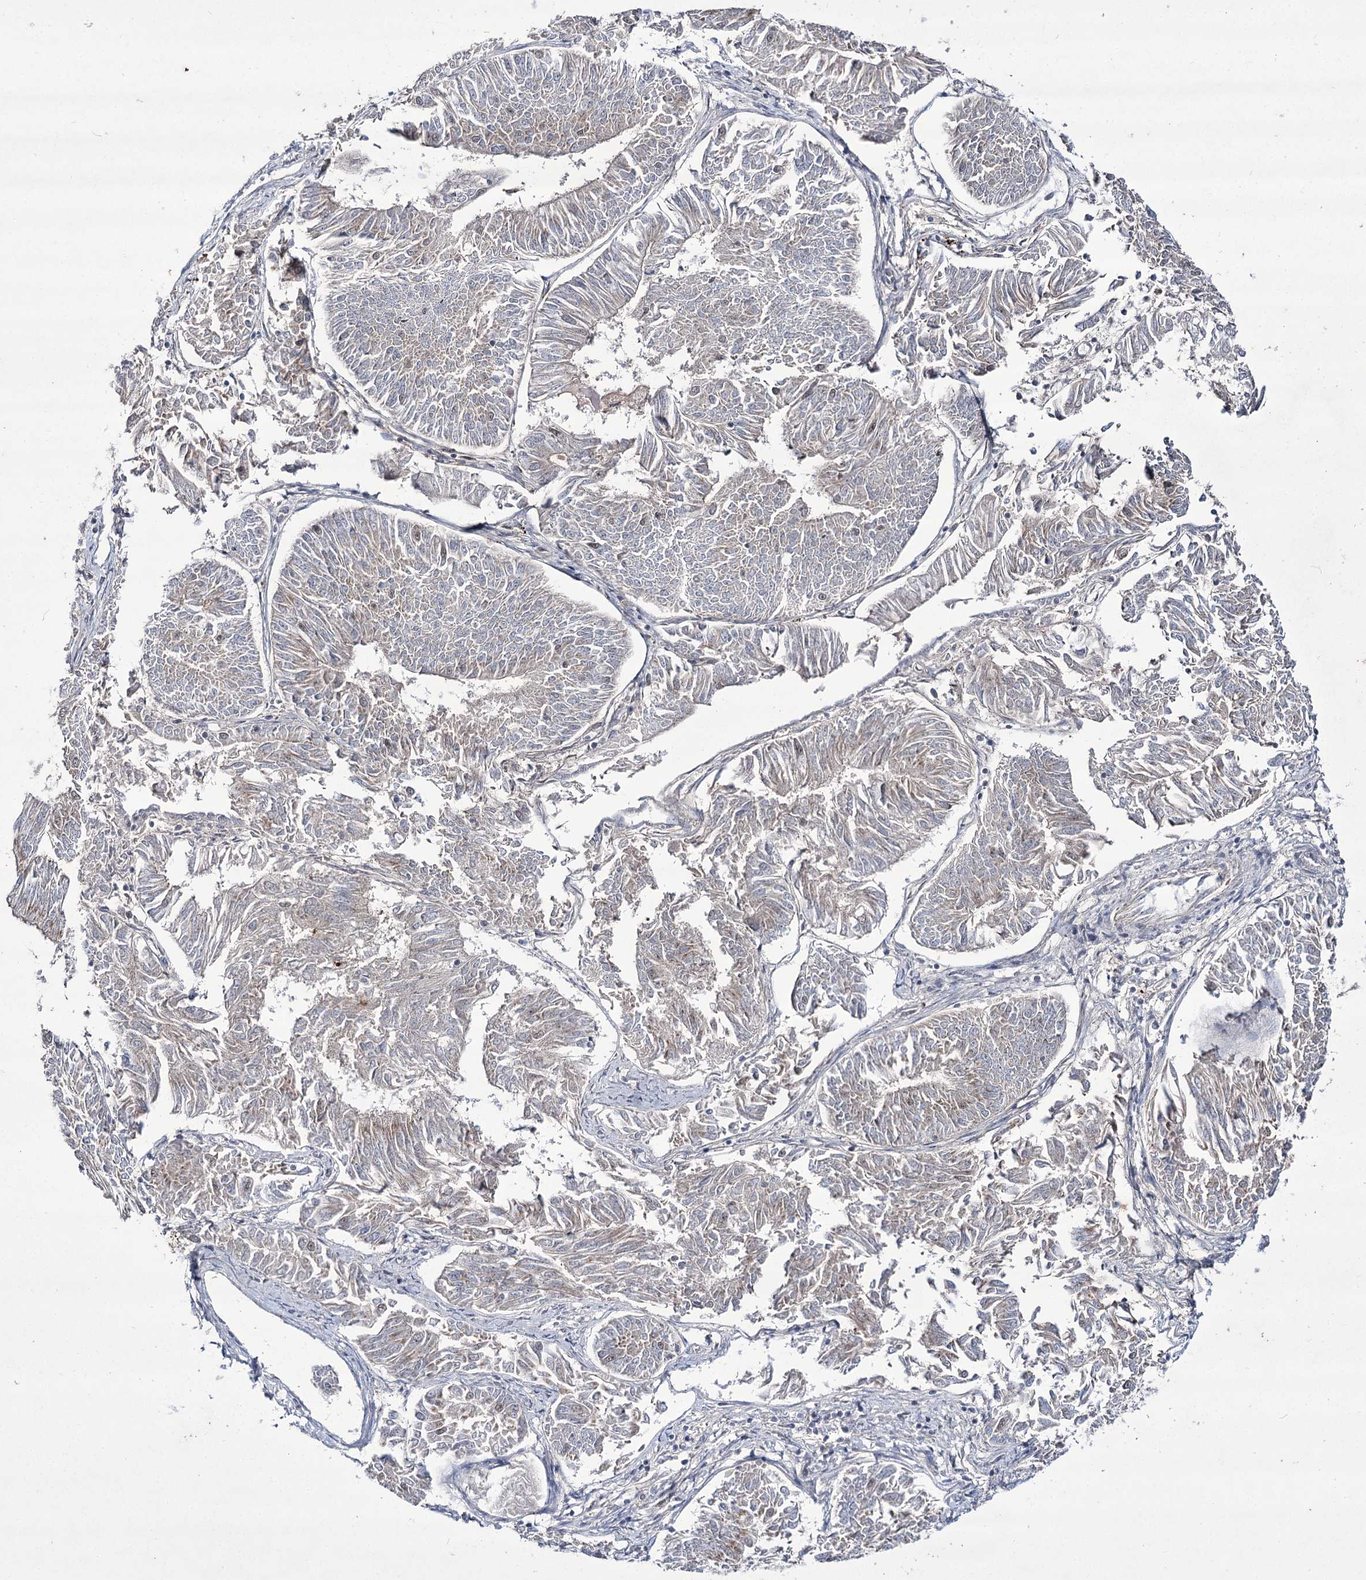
{"staining": {"intensity": "negative", "quantity": "none", "location": "none"}, "tissue": "endometrial cancer", "cell_type": "Tumor cells", "image_type": "cancer", "snomed": [{"axis": "morphology", "description": "Adenocarcinoma, NOS"}, {"axis": "topography", "description": "Endometrium"}], "caption": "Immunohistochemical staining of human endometrial adenocarcinoma displays no significant staining in tumor cells.", "gene": "HOXC11", "patient": {"sex": "female", "age": 58}}